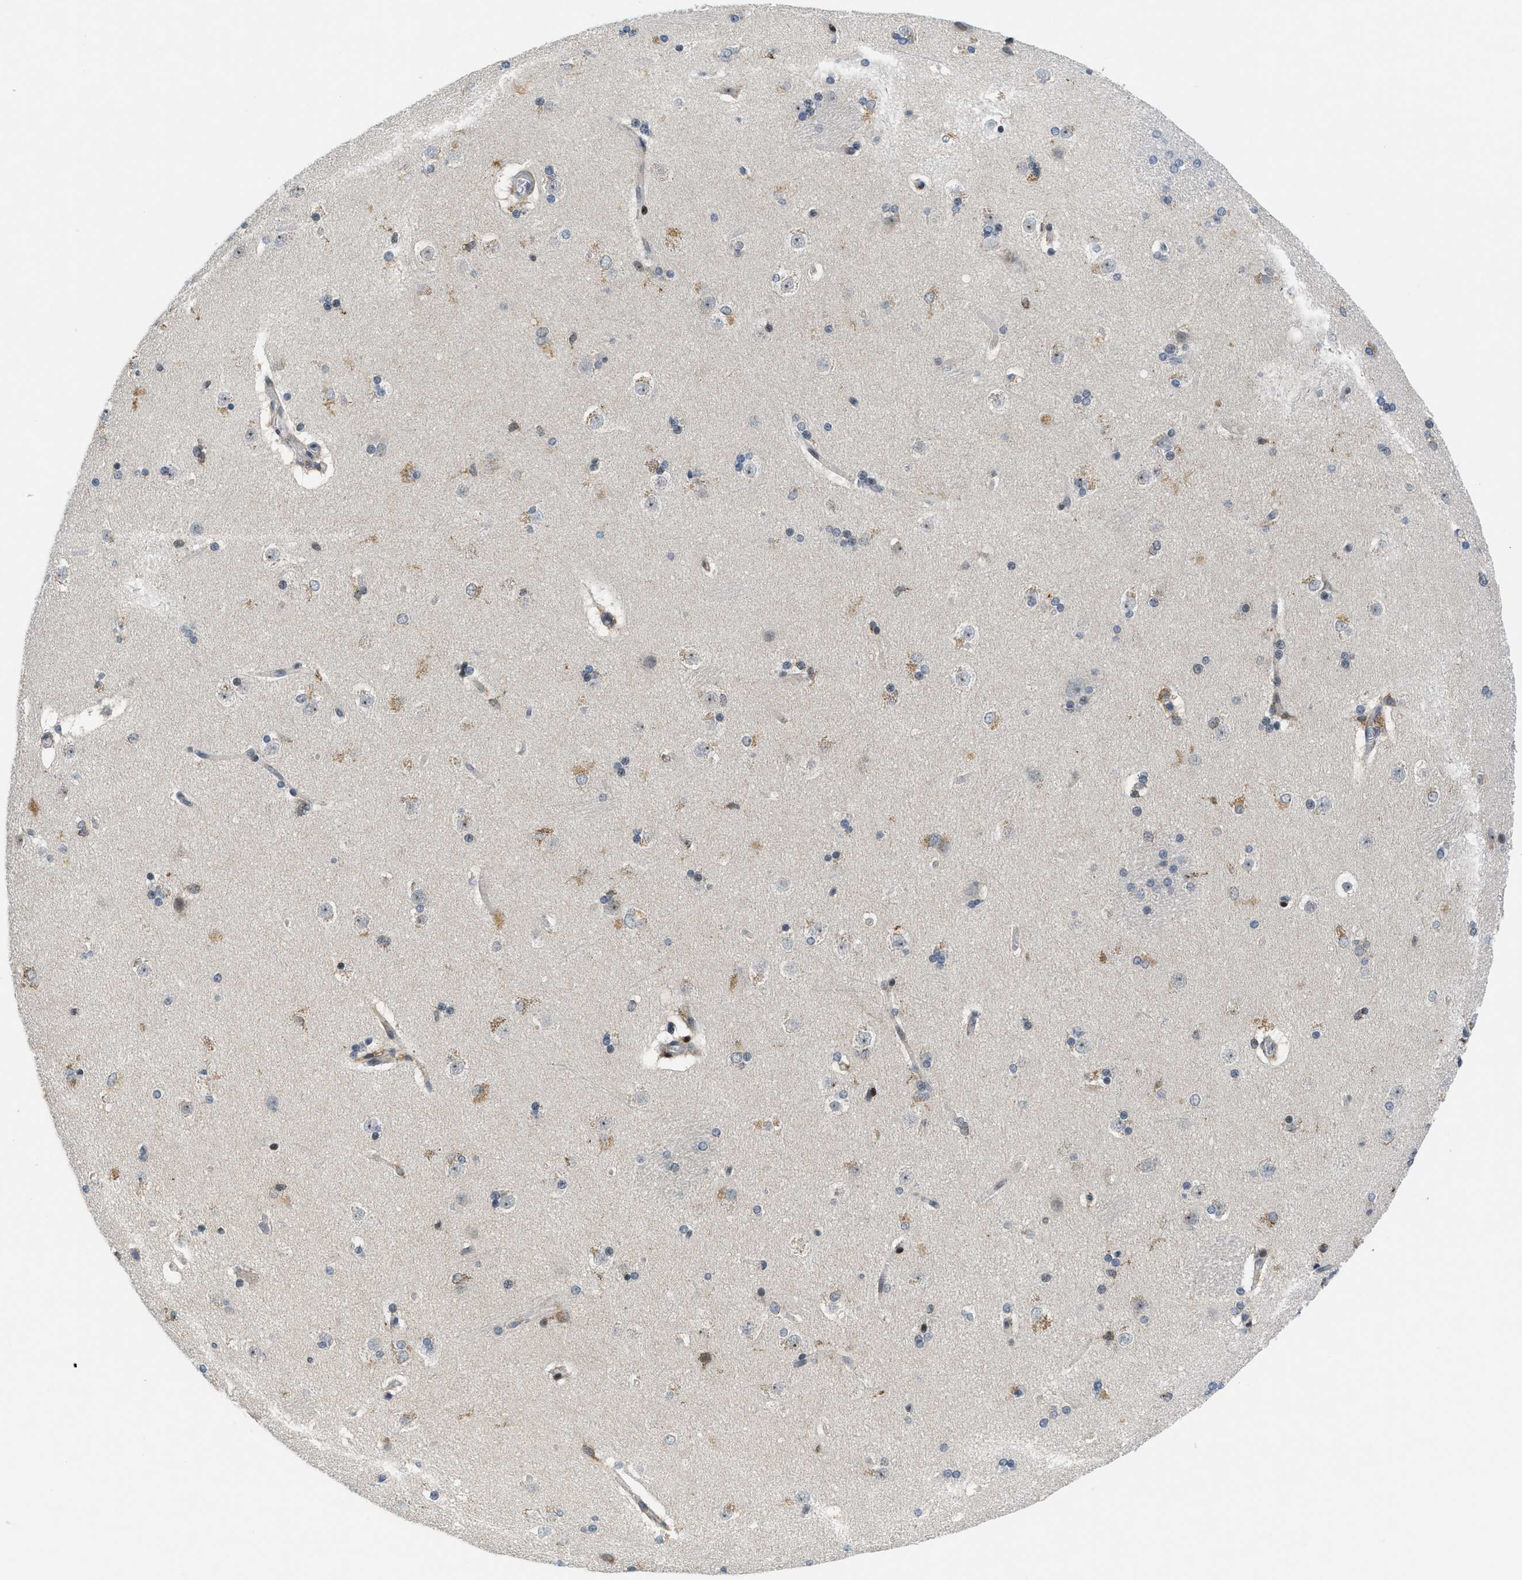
{"staining": {"intensity": "moderate", "quantity": "<25%", "location": "nuclear"}, "tissue": "caudate", "cell_type": "Glial cells", "image_type": "normal", "snomed": [{"axis": "morphology", "description": "Normal tissue, NOS"}, {"axis": "topography", "description": "Lateral ventricle wall"}], "caption": "Caudate stained with a brown dye shows moderate nuclear positive expression in about <25% of glial cells.", "gene": "ING1", "patient": {"sex": "female", "age": 19}}